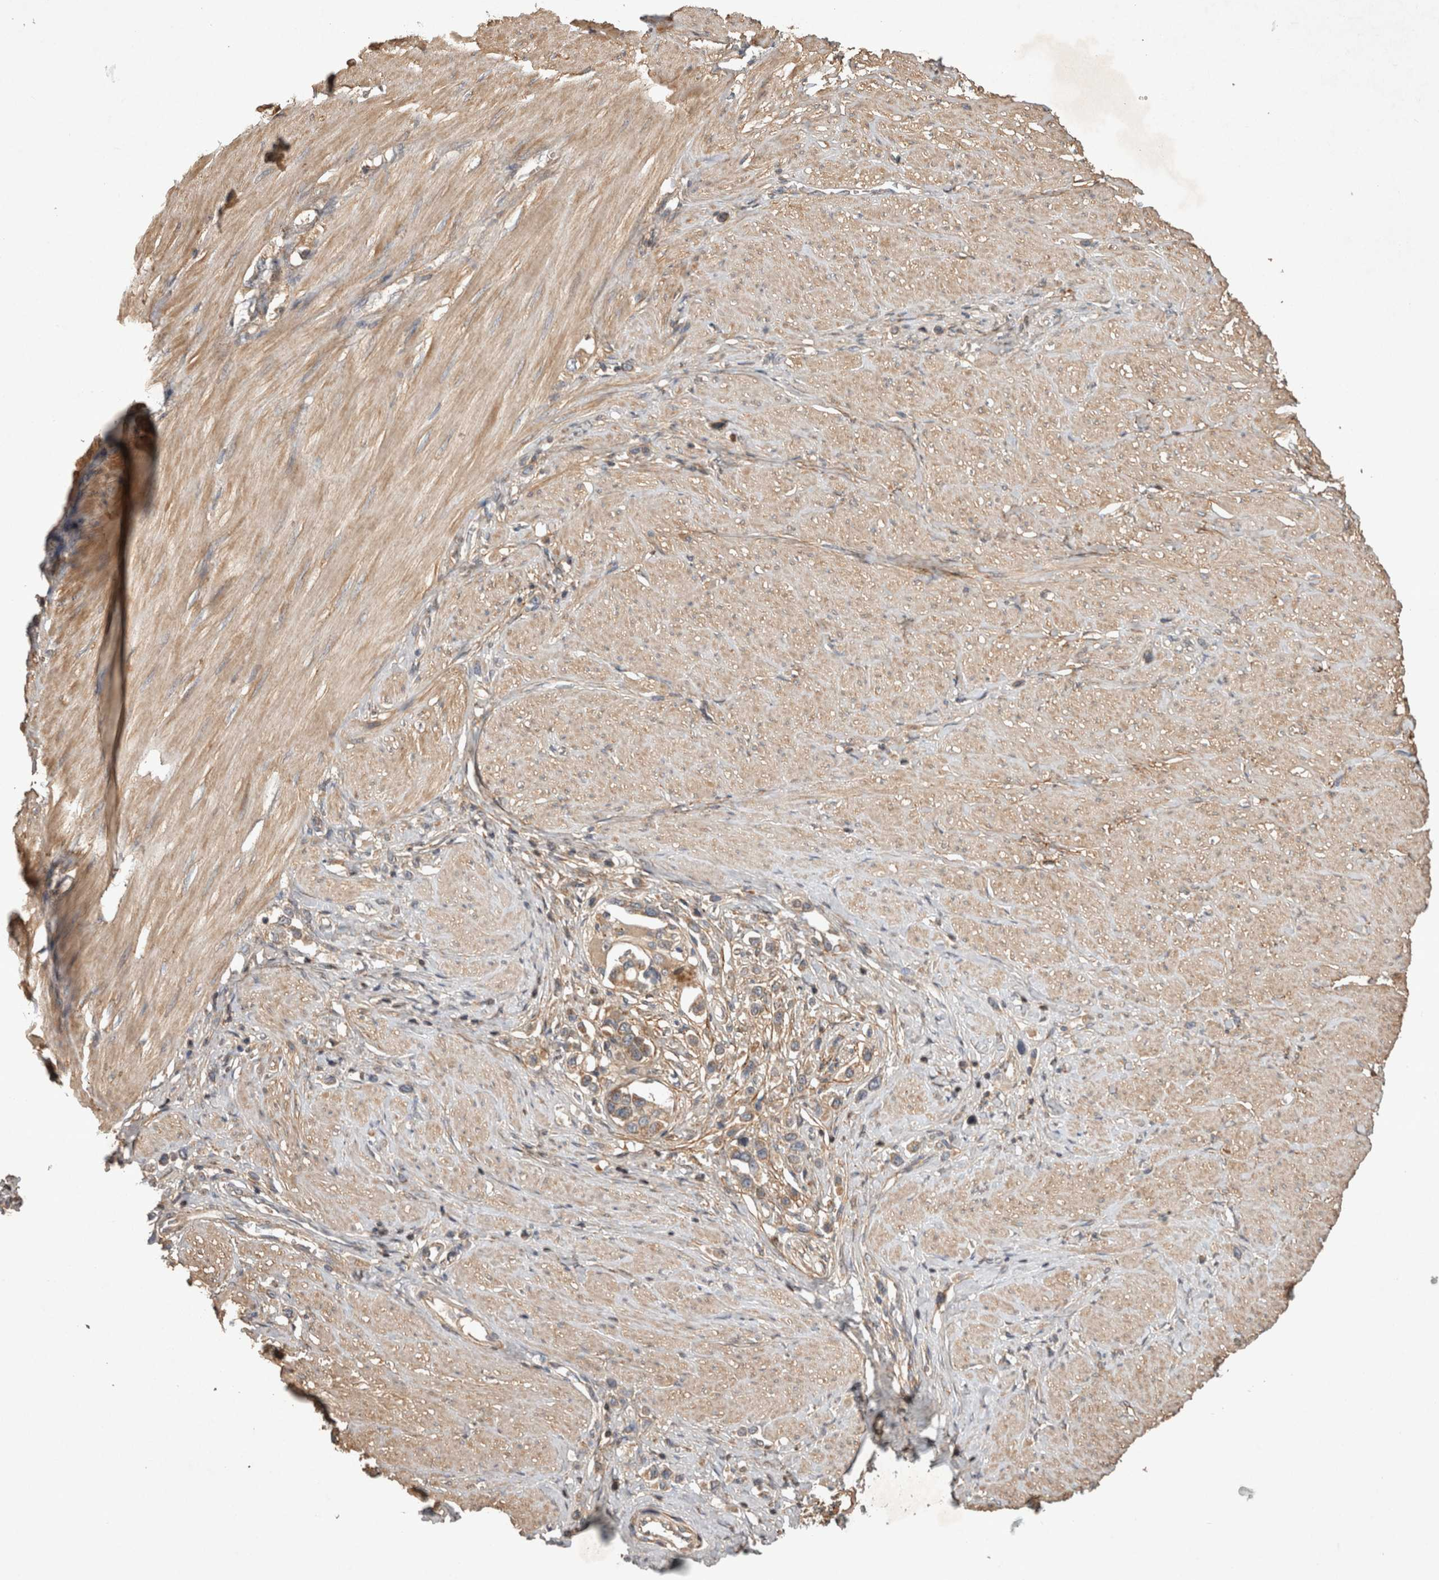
{"staining": {"intensity": "weak", "quantity": ">75%", "location": "cytoplasmic/membranous"}, "tissue": "stomach cancer", "cell_type": "Tumor cells", "image_type": "cancer", "snomed": [{"axis": "morphology", "description": "Adenocarcinoma, NOS"}, {"axis": "topography", "description": "Stomach"}], "caption": "Protein staining displays weak cytoplasmic/membranous expression in about >75% of tumor cells in adenocarcinoma (stomach).", "gene": "TRMT61B", "patient": {"sex": "female", "age": 65}}